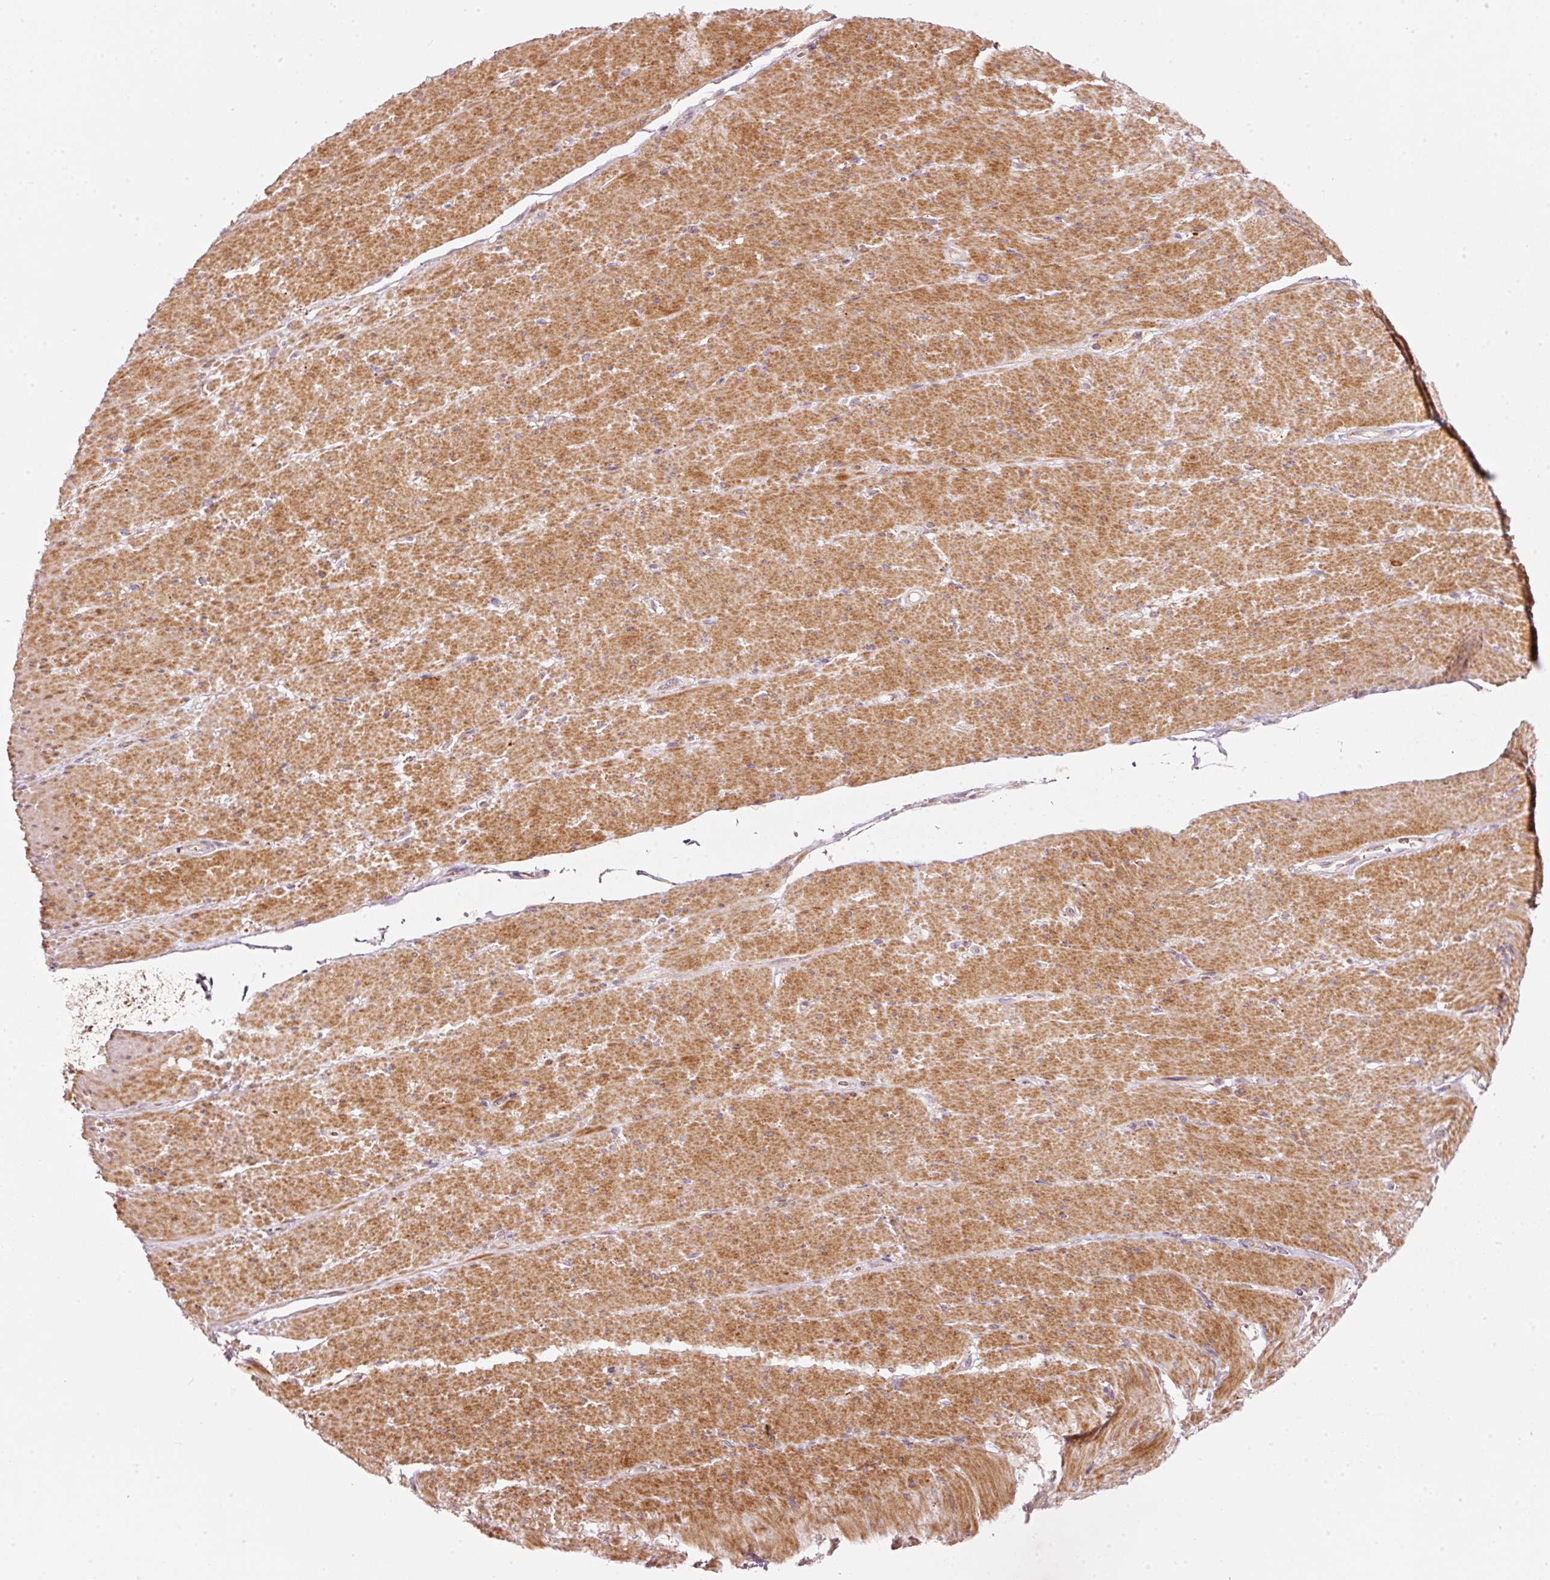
{"staining": {"intensity": "strong", "quantity": ">75%", "location": "cytoplasmic/membranous"}, "tissue": "smooth muscle", "cell_type": "Smooth muscle cells", "image_type": "normal", "snomed": [{"axis": "morphology", "description": "Normal tissue, NOS"}, {"axis": "topography", "description": "Smooth muscle"}, {"axis": "topography", "description": "Rectum"}], "caption": "About >75% of smooth muscle cells in unremarkable human smooth muscle exhibit strong cytoplasmic/membranous protein staining as visualized by brown immunohistochemical staining.", "gene": "ARHGAP22", "patient": {"sex": "male", "age": 53}}